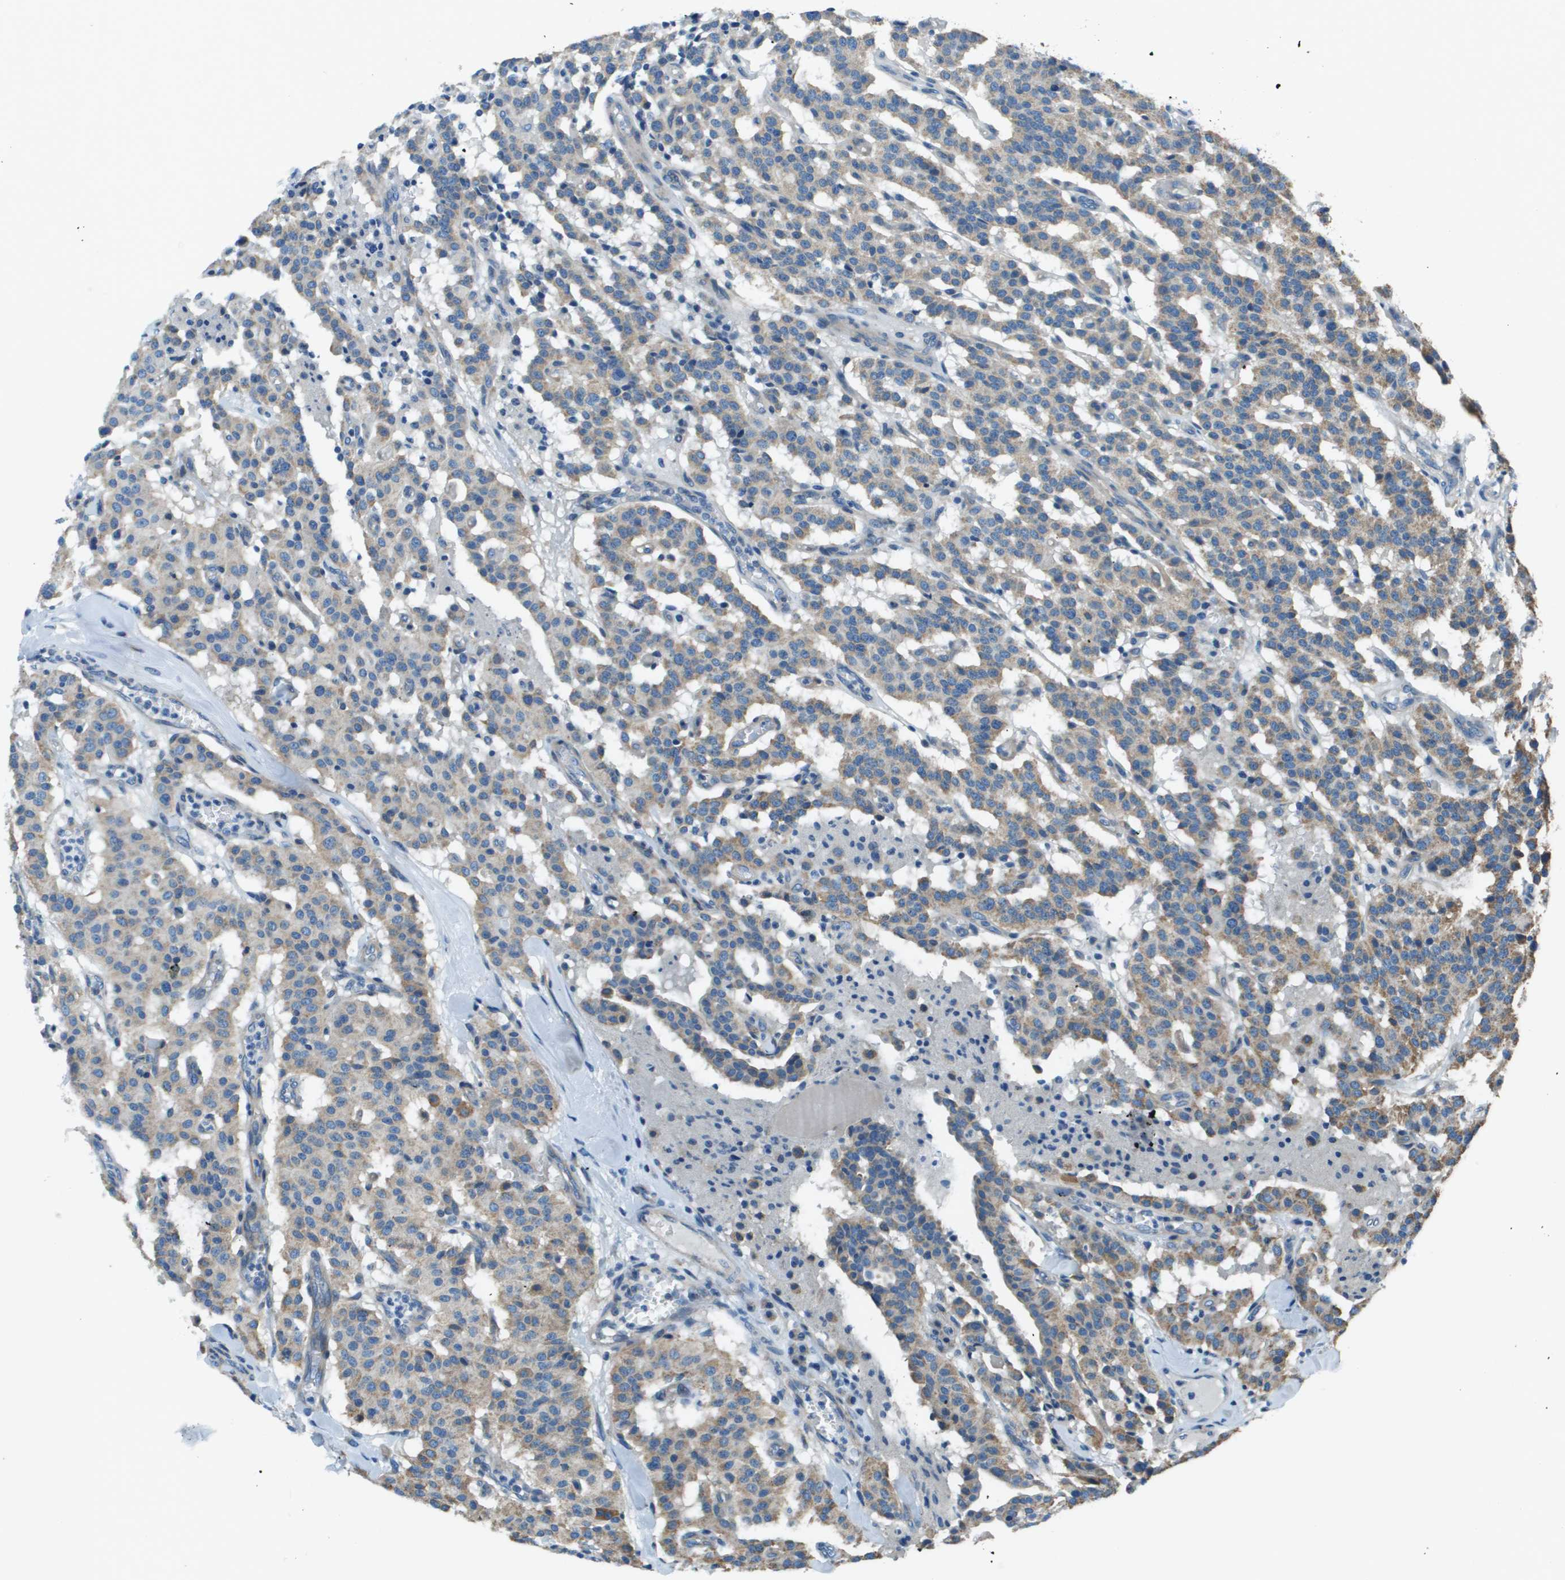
{"staining": {"intensity": "weak", "quantity": ">75%", "location": "cytoplasmic/membranous"}, "tissue": "carcinoid", "cell_type": "Tumor cells", "image_type": "cancer", "snomed": [{"axis": "morphology", "description": "Carcinoid, malignant, NOS"}, {"axis": "topography", "description": "Lung"}], "caption": "High-magnification brightfield microscopy of carcinoid stained with DAB (brown) and counterstained with hematoxylin (blue). tumor cells exhibit weak cytoplasmic/membranous staining is seen in about>75% of cells.", "gene": "TMEM51", "patient": {"sex": "male", "age": 30}}